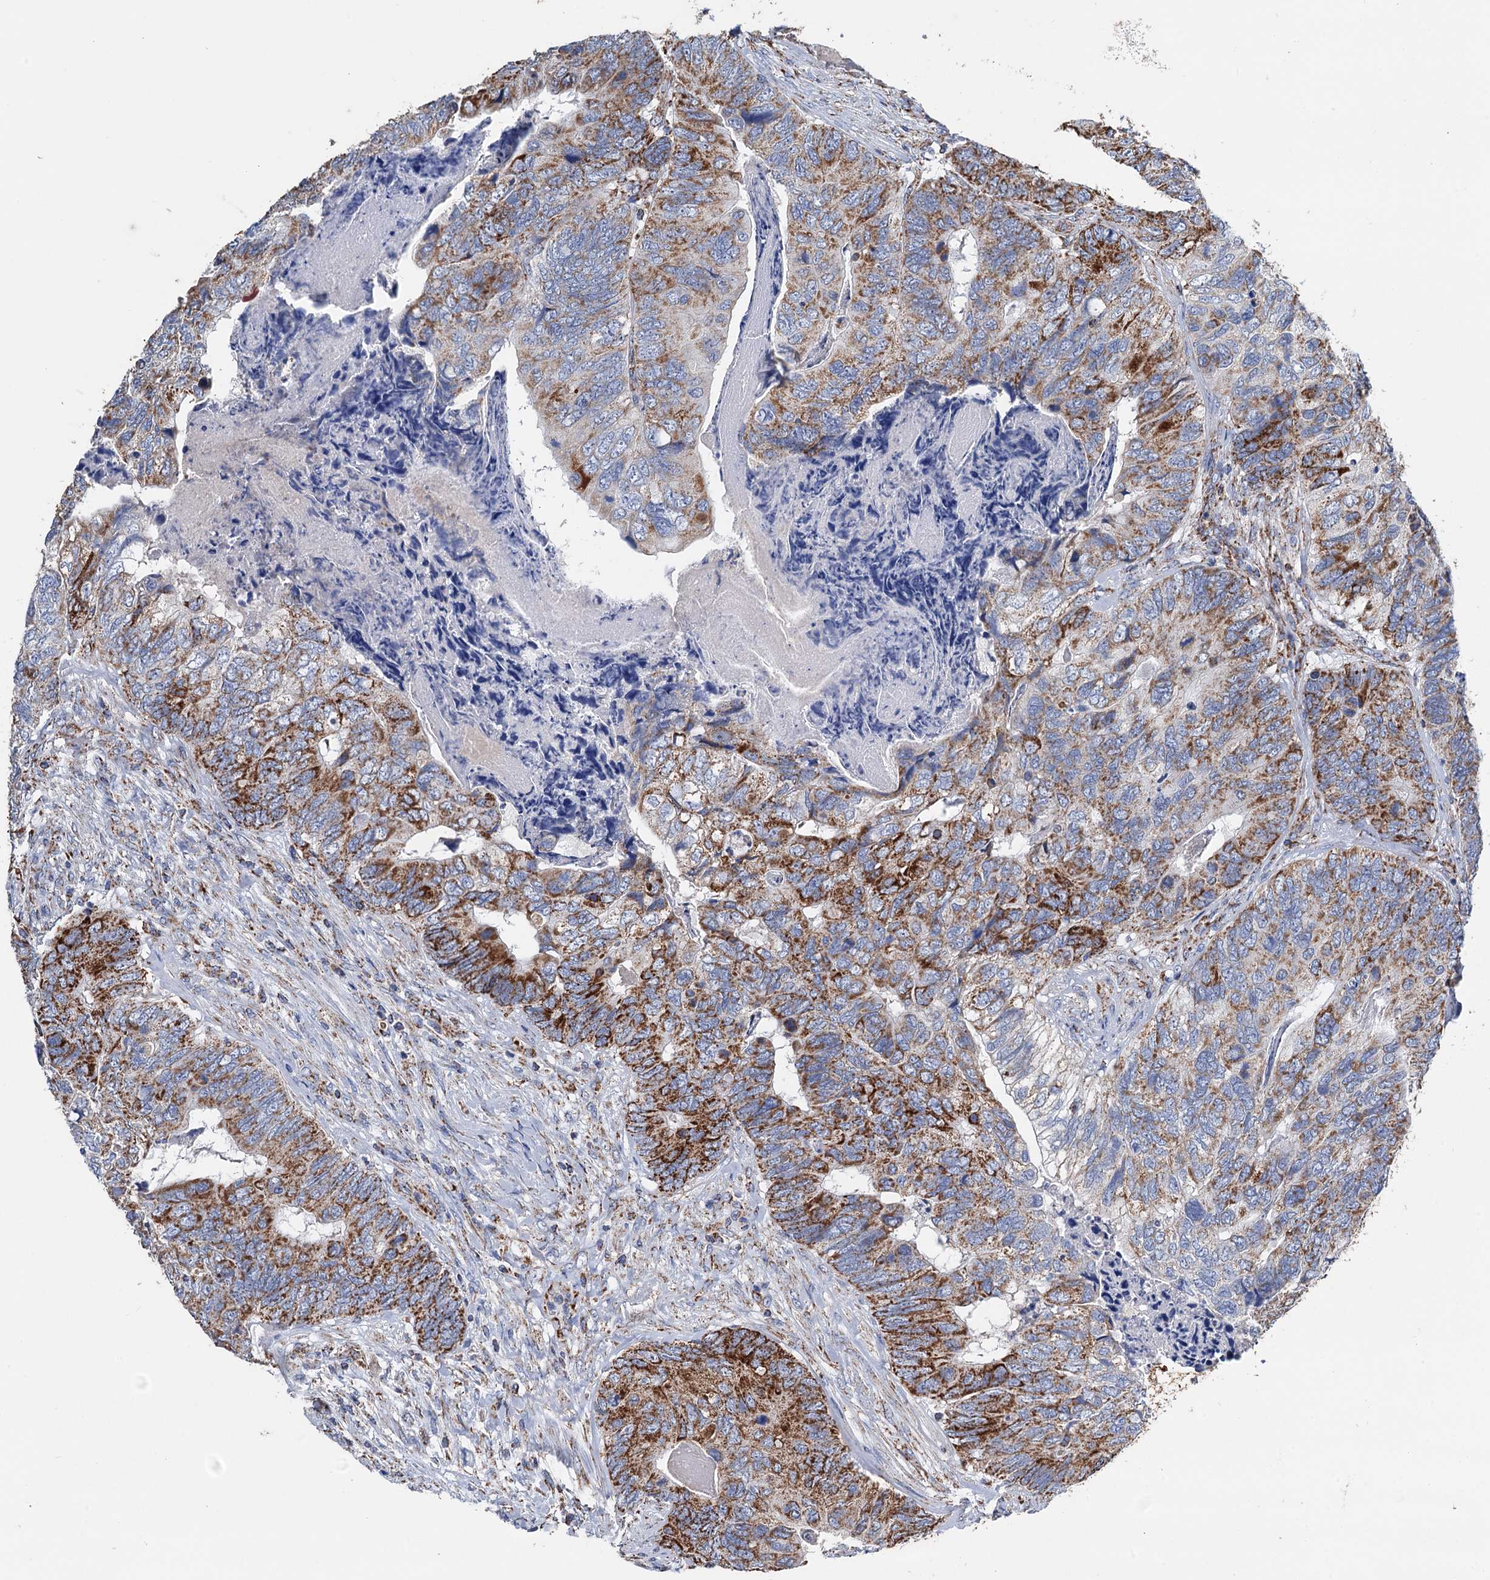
{"staining": {"intensity": "strong", "quantity": "25%-75%", "location": "cytoplasmic/membranous"}, "tissue": "colorectal cancer", "cell_type": "Tumor cells", "image_type": "cancer", "snomed": [{"axis": "morphology", "description": "Adenocarcinoma, NOS"}, {"axis": "topography", "description": "Colon"}], "caption": "Immunohistochemical staining of human adenocarcinoma (colorectal) exhibits high levels of strong cytoplasmic/membranous protein positivity in about 25%-75% of tumor cells.", "gene": "IVD", "patient": {"sex": "female", "age": 67}}